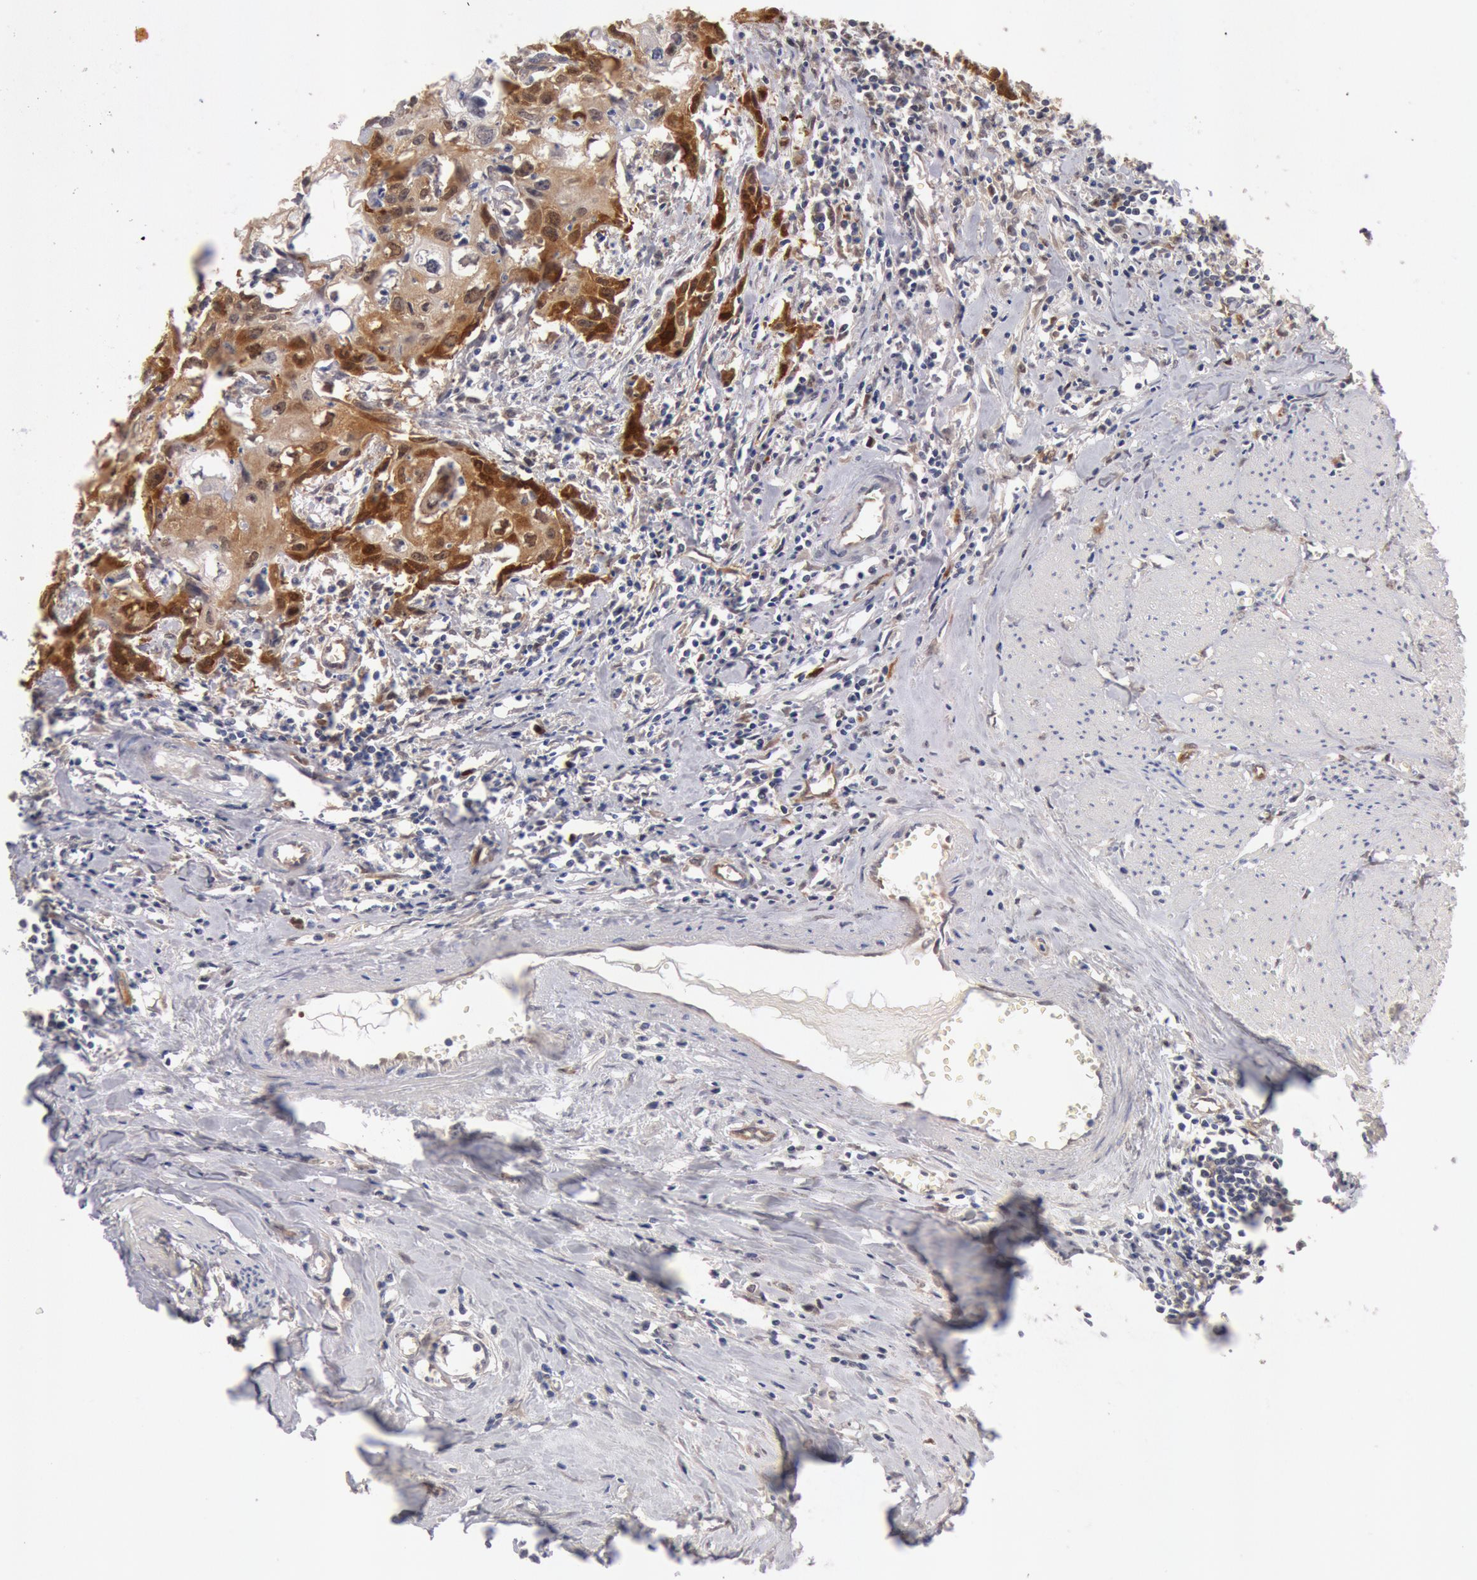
{"staining": {"intensity": "moderate", "quantity": "25%-75%", "location": "cytoplasmic/membranous"}, "tissue": "urothelial cancer", "cell_type": "Tumor cells", "image_type": "cancer", "snomed": [{"axis": "morphology", "description": "Urothelial carcinoma, High grade"}, {"axis": "topography", "description": "Urinary bladder"}], "caption": "The immunohistochemical stain labels moderate cytoplasmic/membranous expression in tumor cells of high-grade urothelial carcinoma tissue.", "gene": "DNAJA1", "patient": {"sex": "male", "age": 54}}